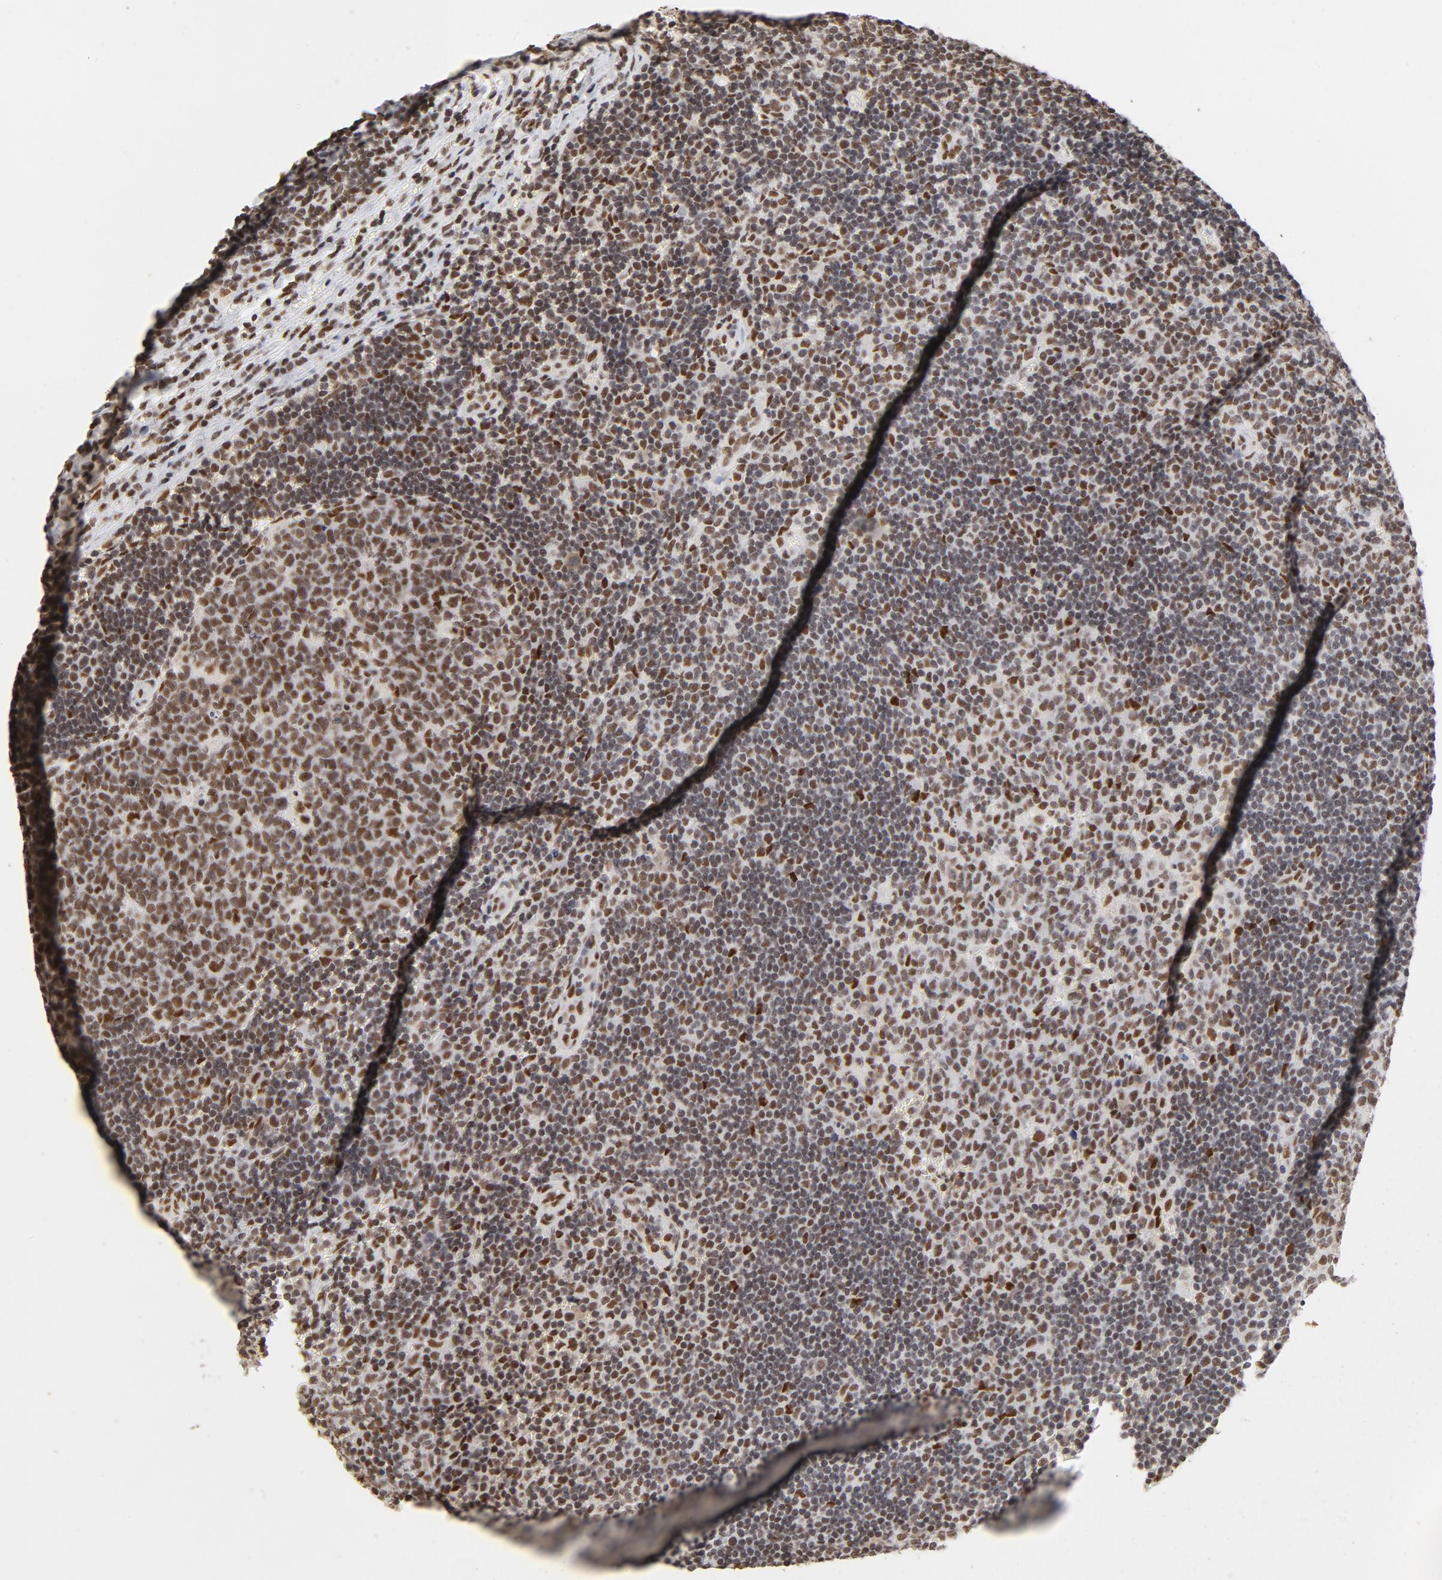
{"staining": {"intensity": "moderate", "quantity": ">75%", "location": "nuclear"}, "tissue": "lymph node", "cell_type": "Germinal center cells", "image_type": "normal", "snomed": [{"axis": "morphology", "description": "Normal tissue, NOS"}, {"axis": "topography", "description": "Lymph node"}, {"axis": "topography", "description": "Salivary gland"}], "caption": "Moderate nuclear expression is appreciated in about >75% of germinal center cells in benign lymph node.", "gene": "TP53BP1", "patient": {"sex": "male", "age": 8}}